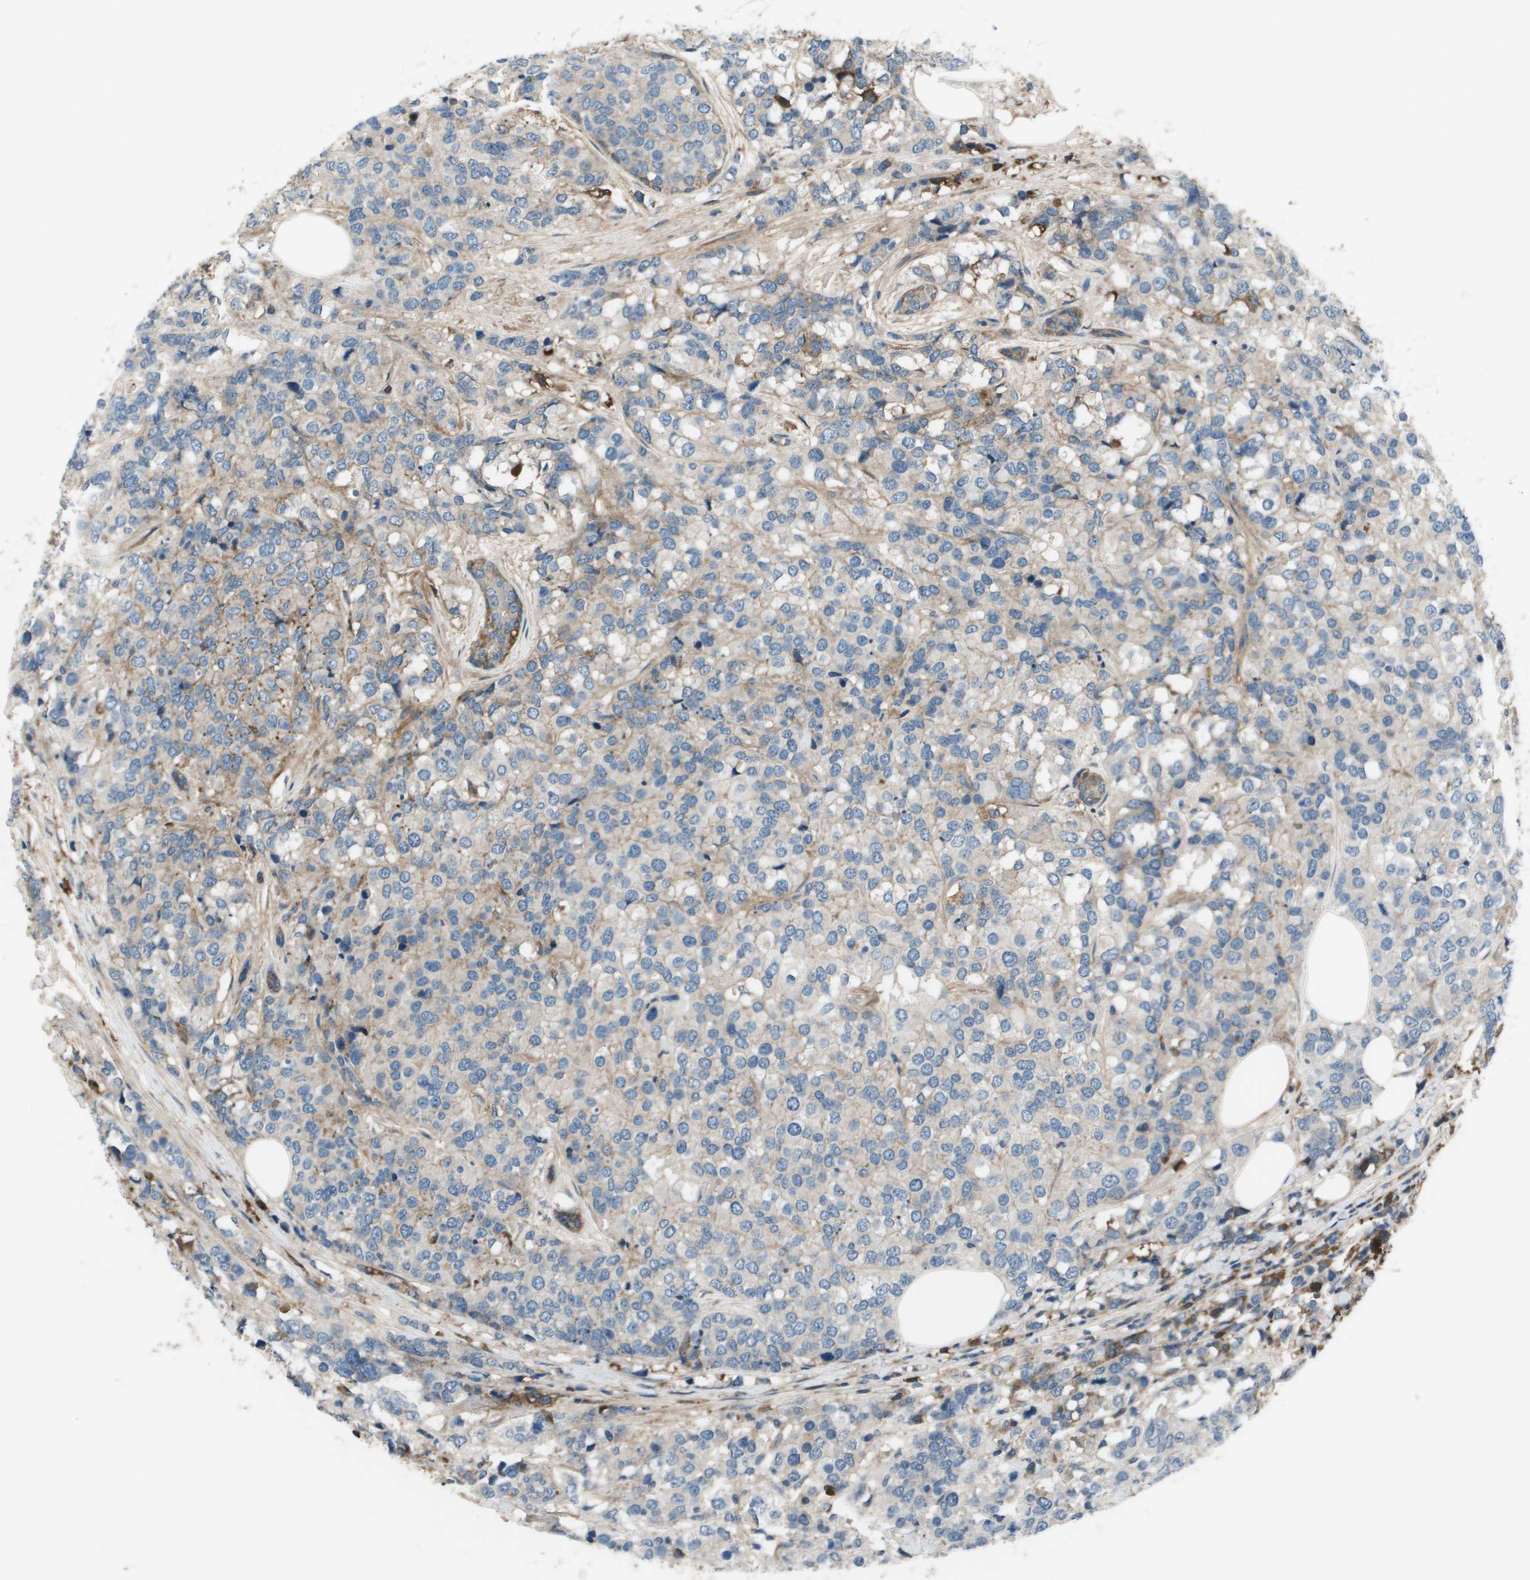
{"staining": {"intensity": "weak", "quantity": "<25%", "location": "cytoplasmic/membranous"}, "tissue": "breast cancer", "cell_type": "Tumor cells", "image_type": "cancer", "snomed": [{"axis": "morphology", "description": "Lobular carcinoma"}, {"axis": "topography", "description": "Breast"}], "caption": "This is an immunohistochemistry (IHC) micrograph of lobular carcinoma (breast). There is no positivity in tumor cells.", "gene": "PCOLCE", "patient": {"sex": "female", "age": 59}}